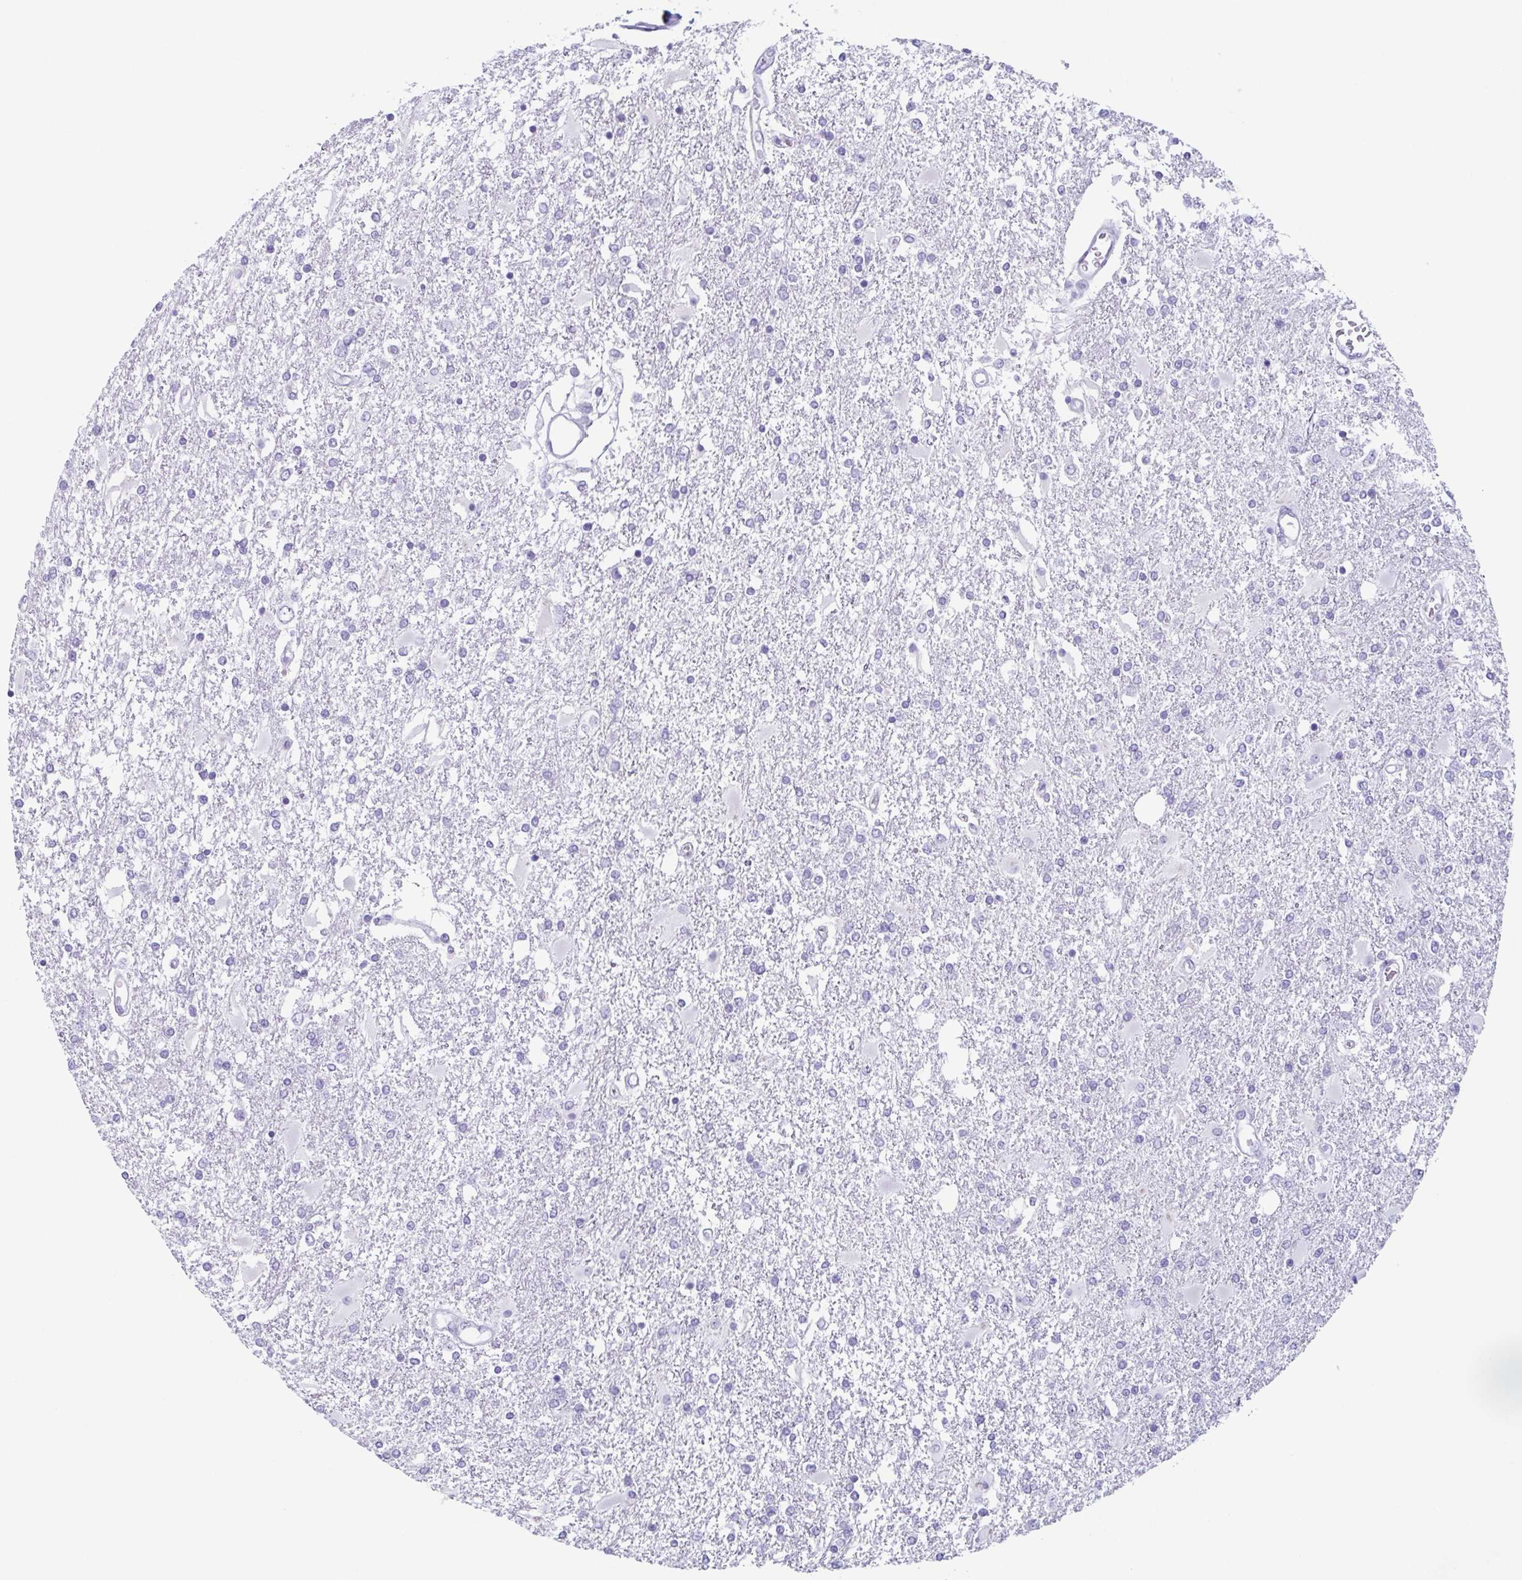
{"staining": {"intensity": "negative", "quantity": "none", "location": "none"}, "tissue": "glioma", "cell_type": "Tumor cells", "image_type": "cancer", "snomed": [{"axis": "morphology", "description": "Glioma, malignant, High grade"}, {"axis": "topography", "description": "Cerebral cortex"}], "caption": "The image demonstrates no staining of tumor cells in glioma. (Immunohistochemistry, brightfield microscopy, high magnification).", "gene": "ENKUR", "patient": {"sex": "male", "age": 79}}